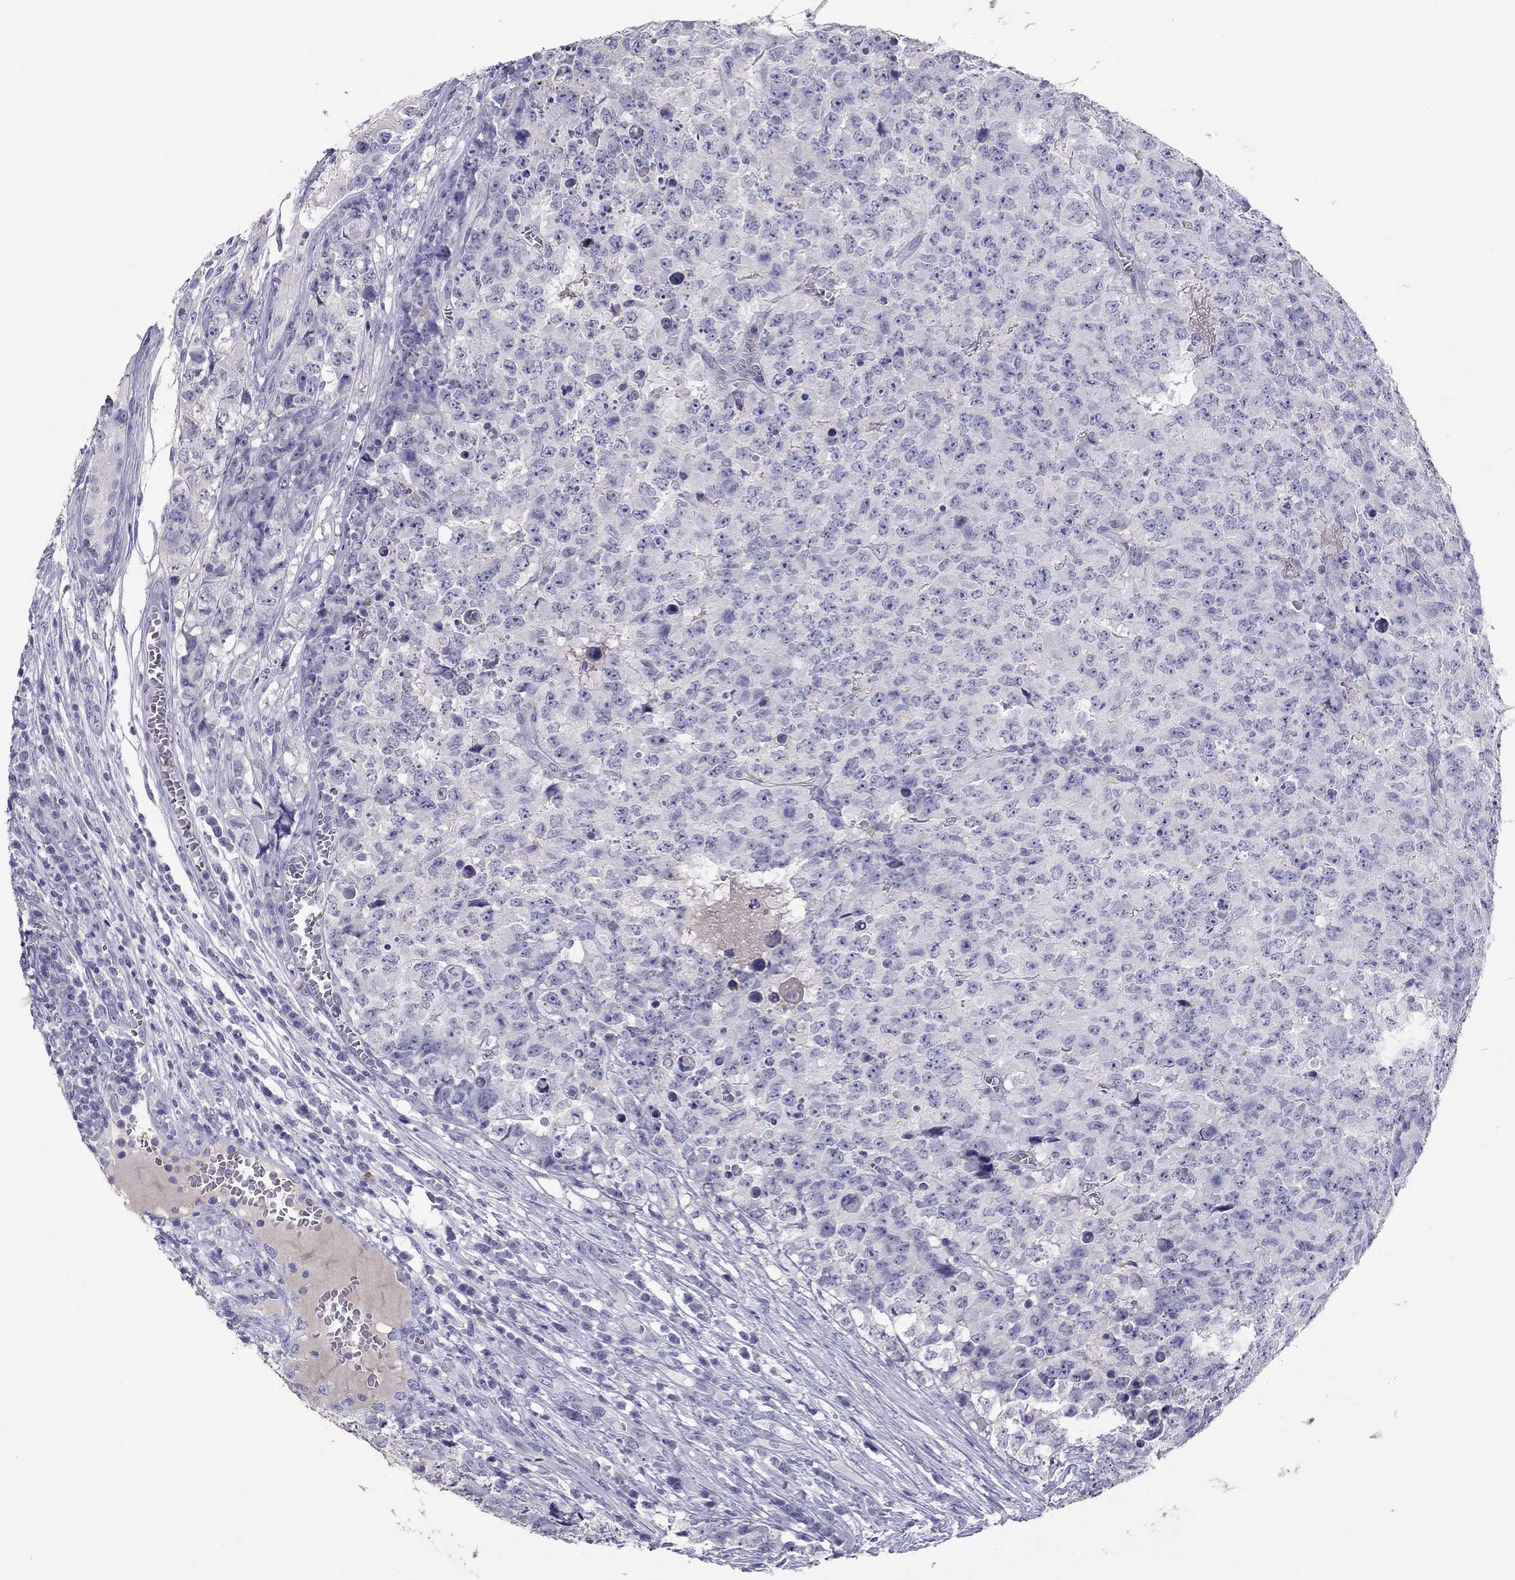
{"staining": {"intensity": "negative", "quantity": "none", "location": "none"}, "tissue": "testis cancer", "cell_type": "Tumor cells", "image_type": "cancer", "snomed": [{"axis": "morphology", "description": "Carcinoma, Embryonal, NOS"}, {"axis": "topography", "description": "Testis"}], "caption": "Tumor cells are negative for protein expression in human testis cancer. (DAB (3,3'-diaminobenzidine) immunohistochemistry (IHC) visualized using brightfield microscopy, high magnification).", "gene": "CALHM1", "patient": {"sex": "male", "age": 23}}